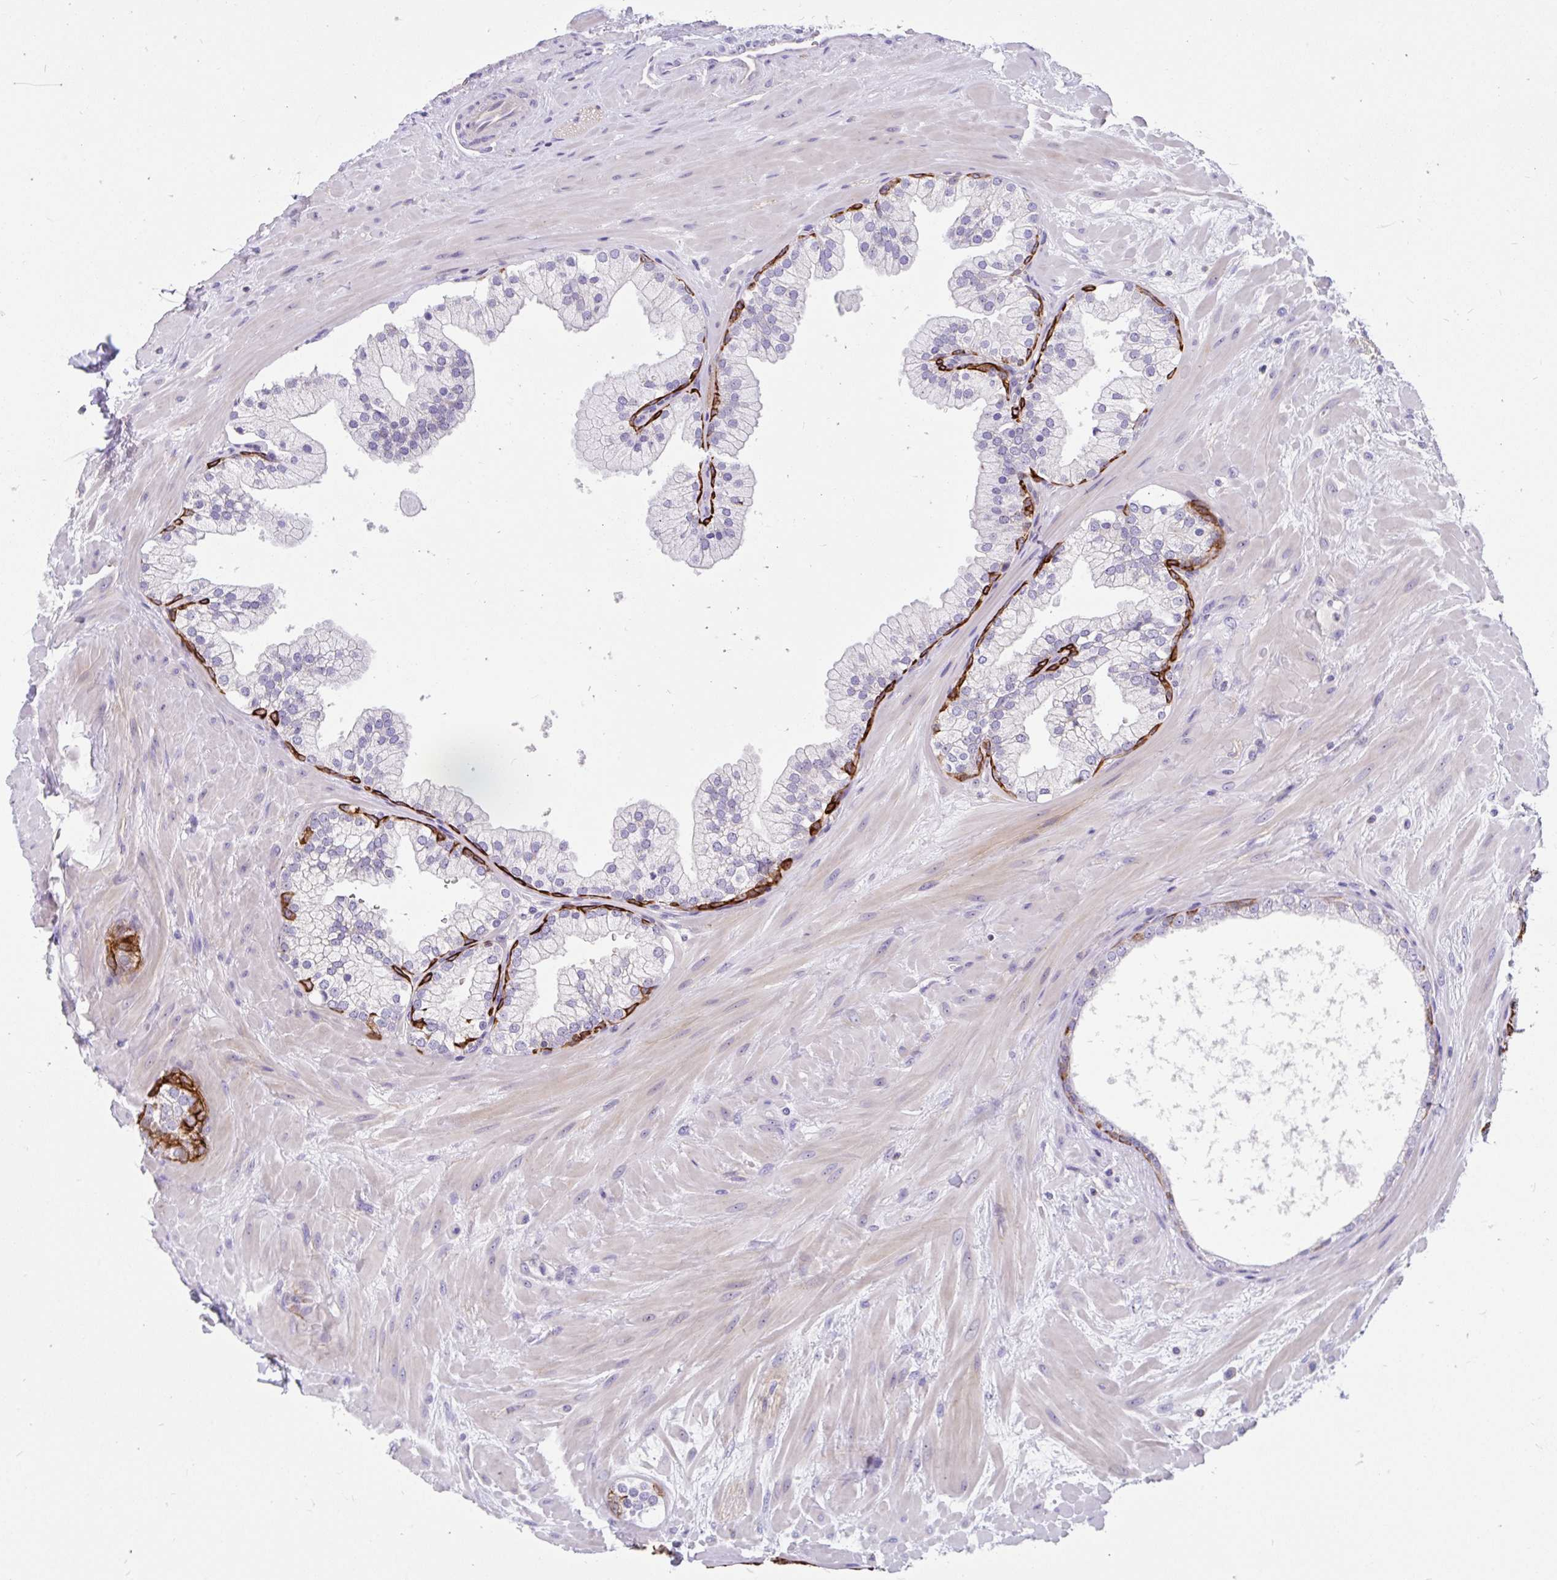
{"staining": {"intensity": "strong", "quantity": "<25%", "location": "cytoplasmic/membranous"}, "tissue": "prostate", "cell_type": "Glandular cells", "image_type": "normal", "snomed": [{"axis": "morphology", "description": "Normal tissue, NOS"}, {"axis": "topography", "description": "Prostate"}, {"axis": "topography", "description": "Peripheral nerve tissue"}], "caption": "Immunohistochemistry (IHC) photomicrograph of unremarkable prostate: prostate stained using IHC demonstrates medium levels of strong protein expression localized specifically in the cytoplasmic/membranous of glandular cells, appearing as a cytoplasmic/membranous brown color.", "gene": "LRRC26", "patient": {"sex": "male", "age": 61}}